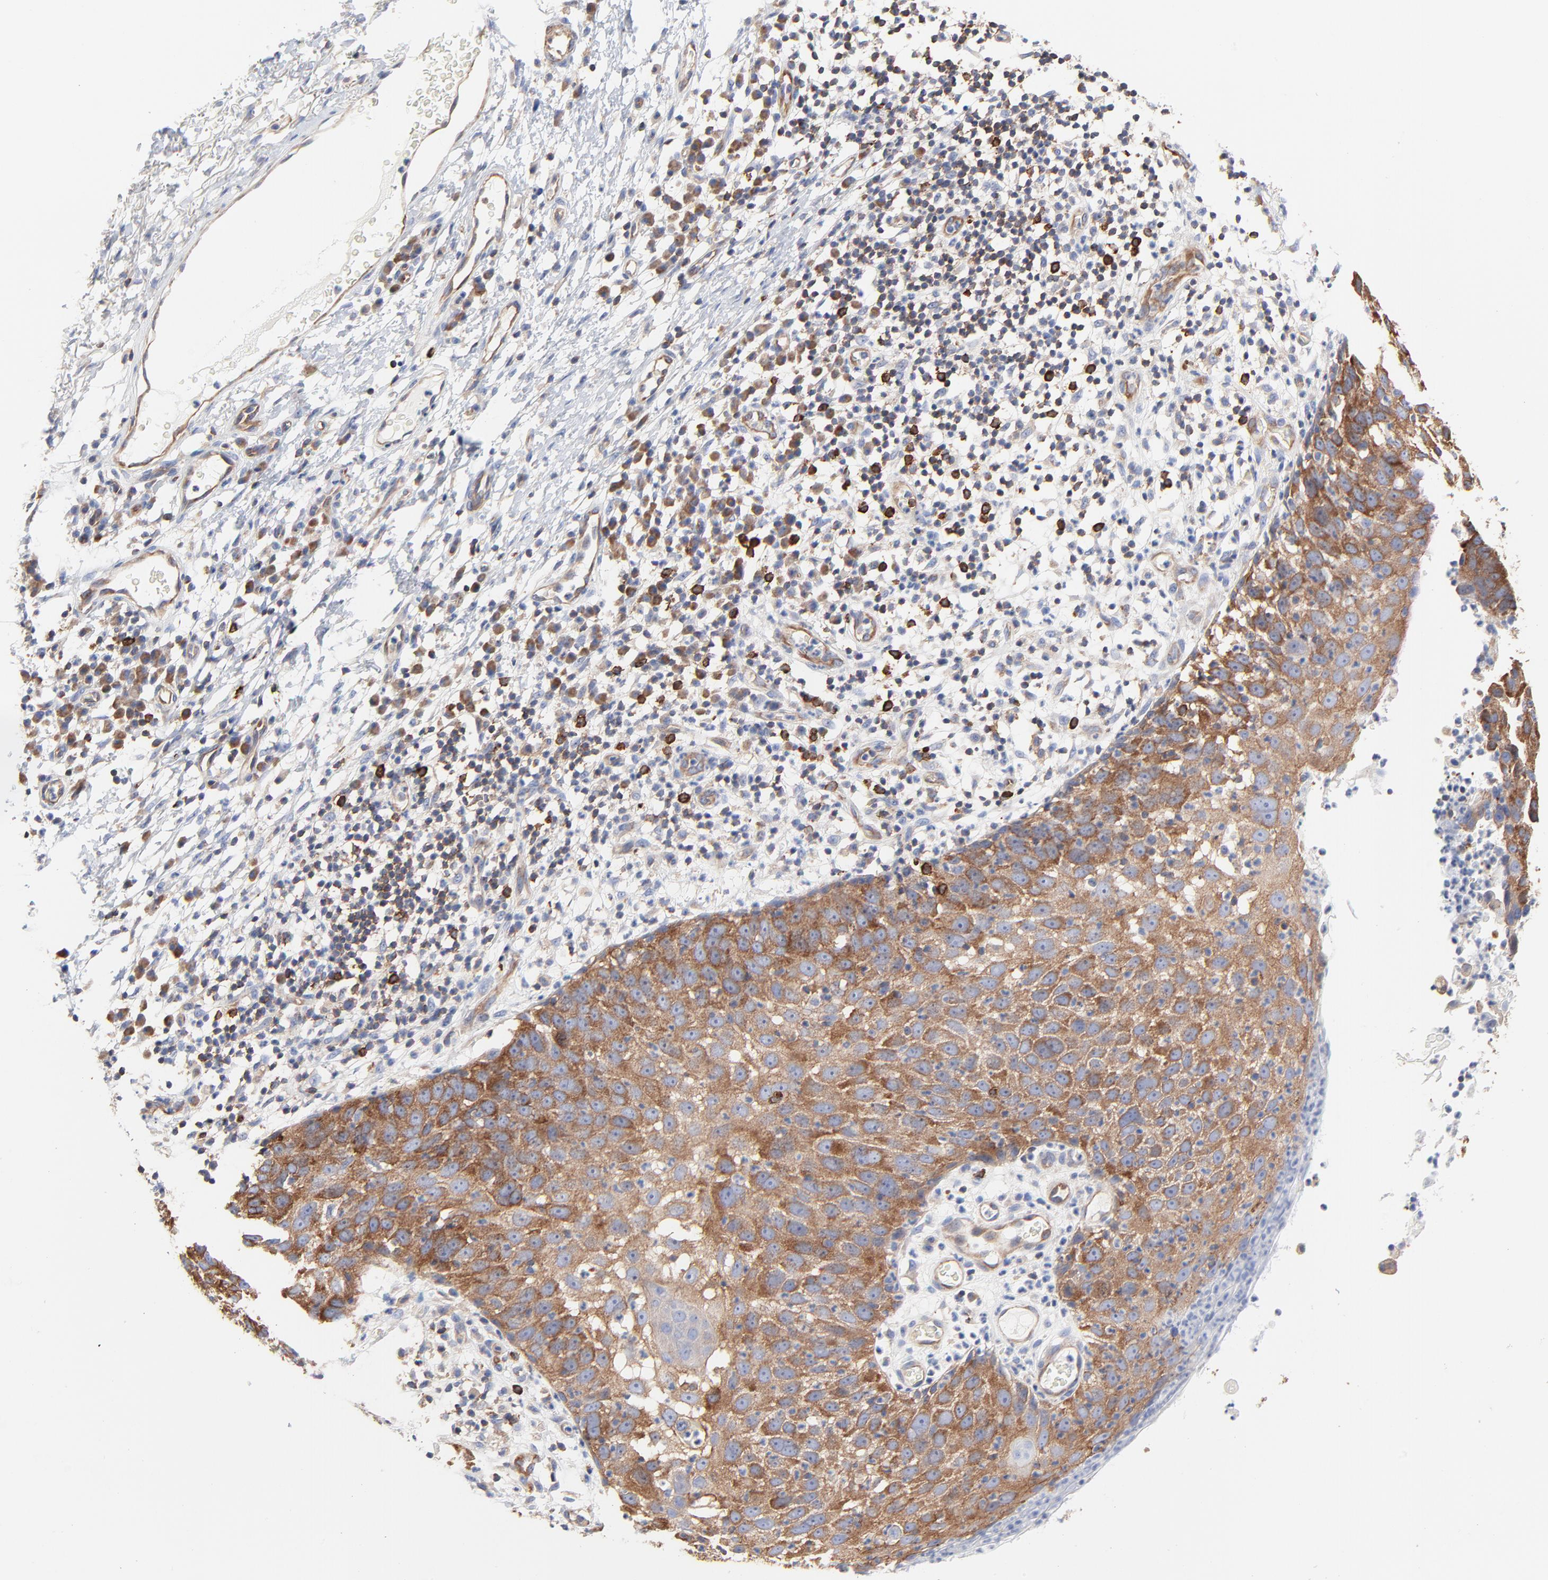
{"staining": {"intensity": "strong", "quantity": ">75%", "location": "cytoplasmic/membranous"}, "tissue": "skin cancer", "cell_type": "Tumor cells", "image_type": "cancer", "snomed": [{"axis": "morphology", "description": "Squamous cell carcinoma, NOS"}, {"axis": "topography", "description": "Skin"}], "caption": "High-magnification brightfield microscopy of skin squamous cell carcinoma stained with DAB (brown) and counterstained with hematoxylin (blue). tumor cells exhibit strong cytoplasmic/membranous positivity is appreciated in about>75% of cells.", "gene": "CD2AP", "patient": {"sex": "male", "age": 87}}